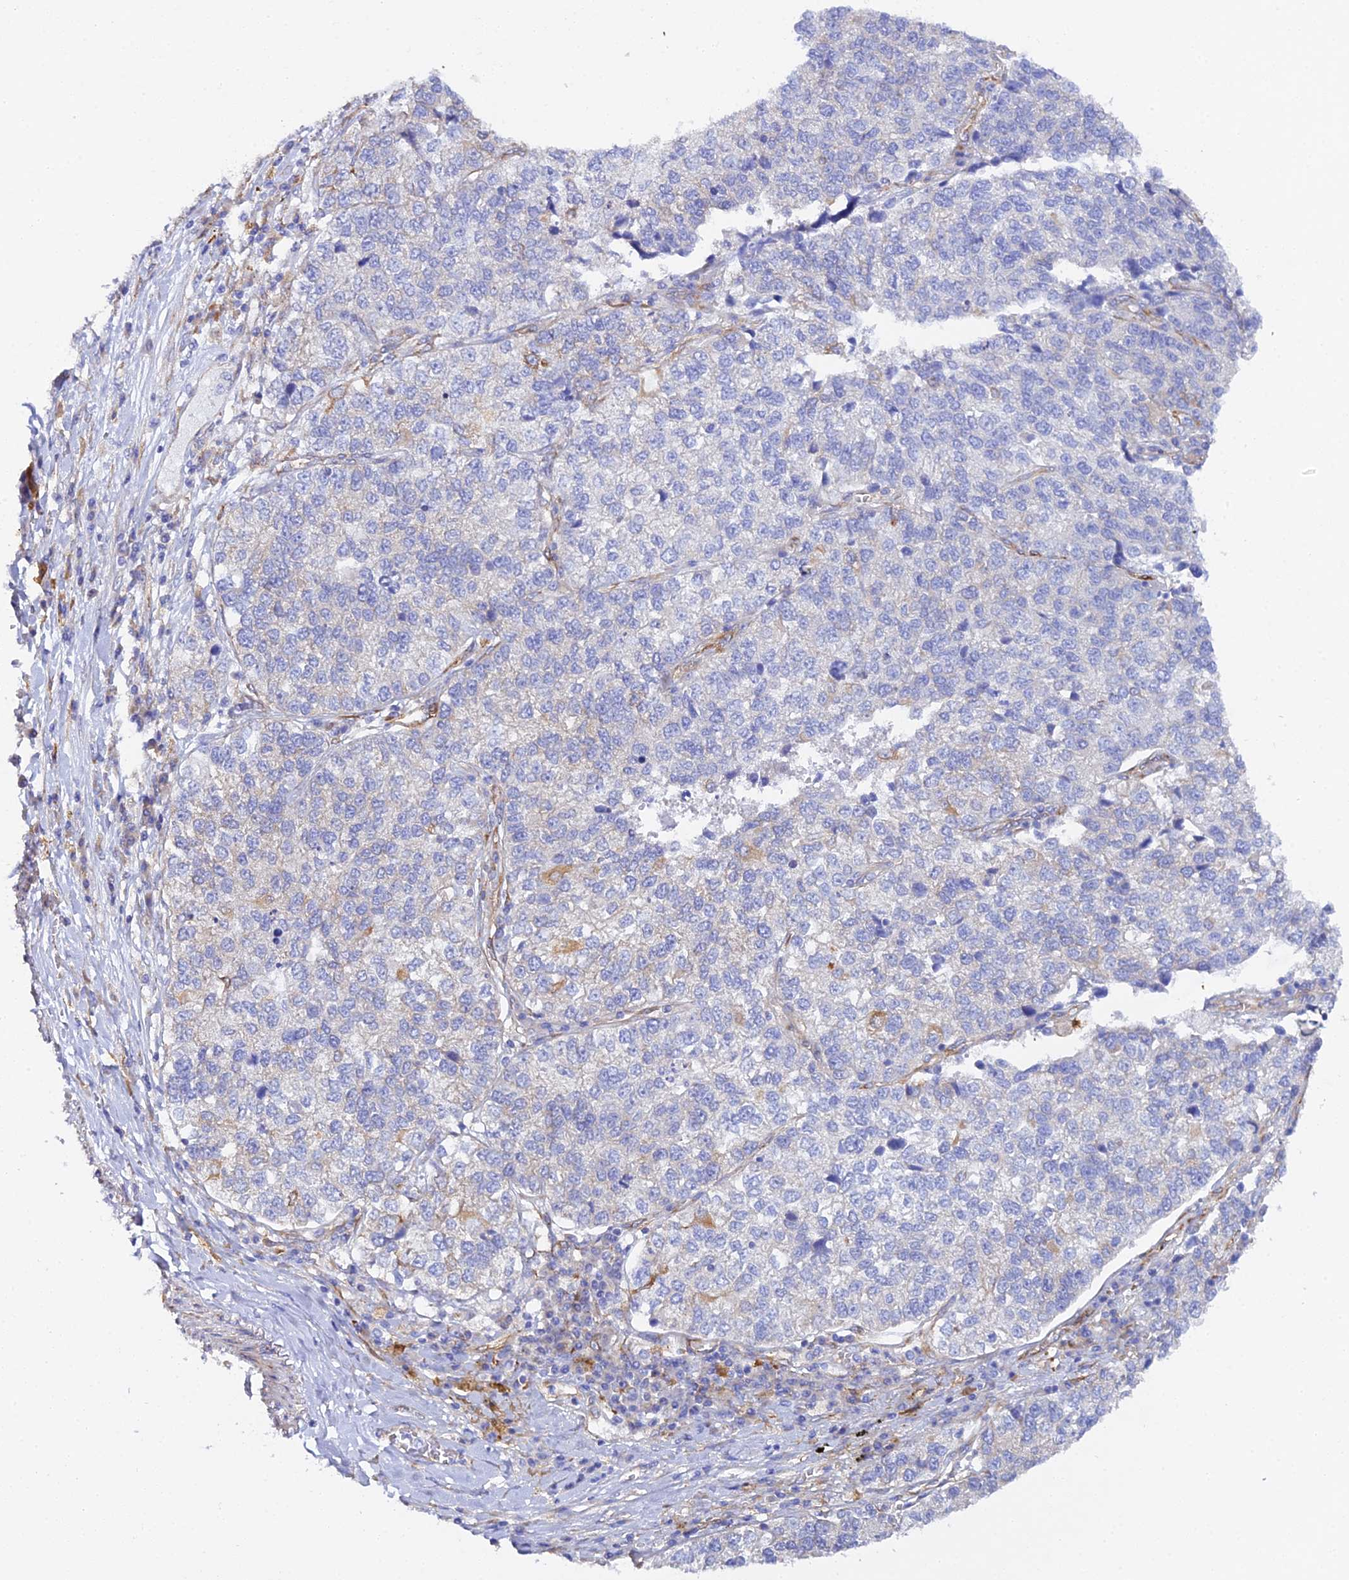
{"staining": {"intensity": "negative", "quantity": "none", "location": "none"}, "tissue": "lung cancer", "cell_type": "Tumor cells", "image_type": "cancer", "snomed": [{"axis": "morphology", "description": "Adenocarcinoma, NOS"}, {"axis": "topography", "description": "Lung"}], "caption": "There is no significant staining in tumor cells of adenocarcinoma (lung).", "gene": "CFAP45", "patient": {"sex": "male", "age": 49}}